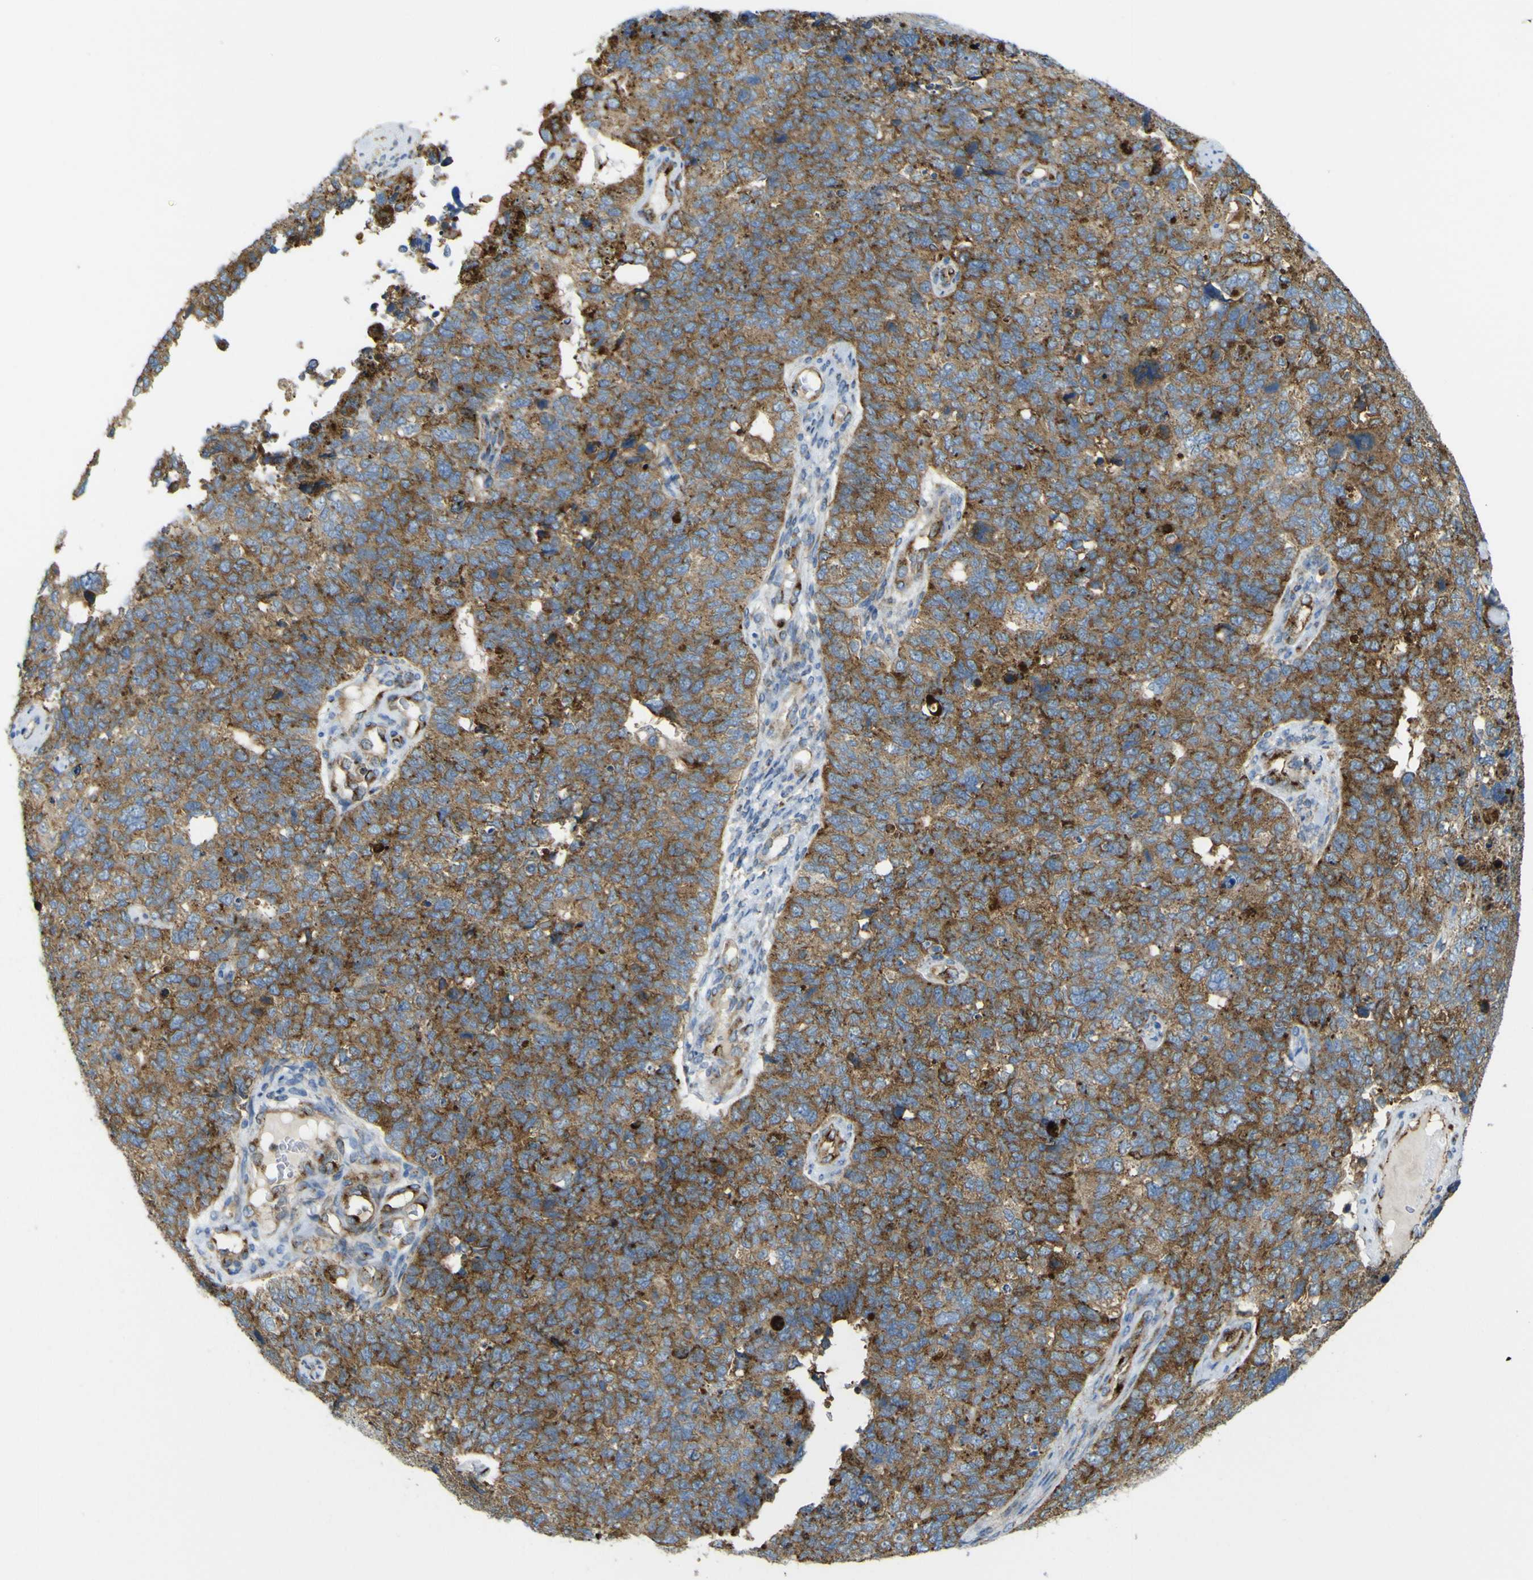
{"staining": {"intensity": "moderate", "quantity": ">75%", "location": "cytoplasmic/membranous"}, "tissue": "cervical cancer", "cell_type": "Tumor cells", "image_type": "cancer", "snomed": [{"axis": "morphology", "description": "Squamous cell carcinoma, NOS"}, {"axis": "topography", "description": "Cervix"}], "caption": "Immunohistochemical staining of human cervical squamous cell carcinoma demonstrates medium levels of moderate cytoplasmic/membranous positivity in about >75% of tumor cells.", "gene": "IGF2R", "patient": {"sex": "female", "age": 63}}